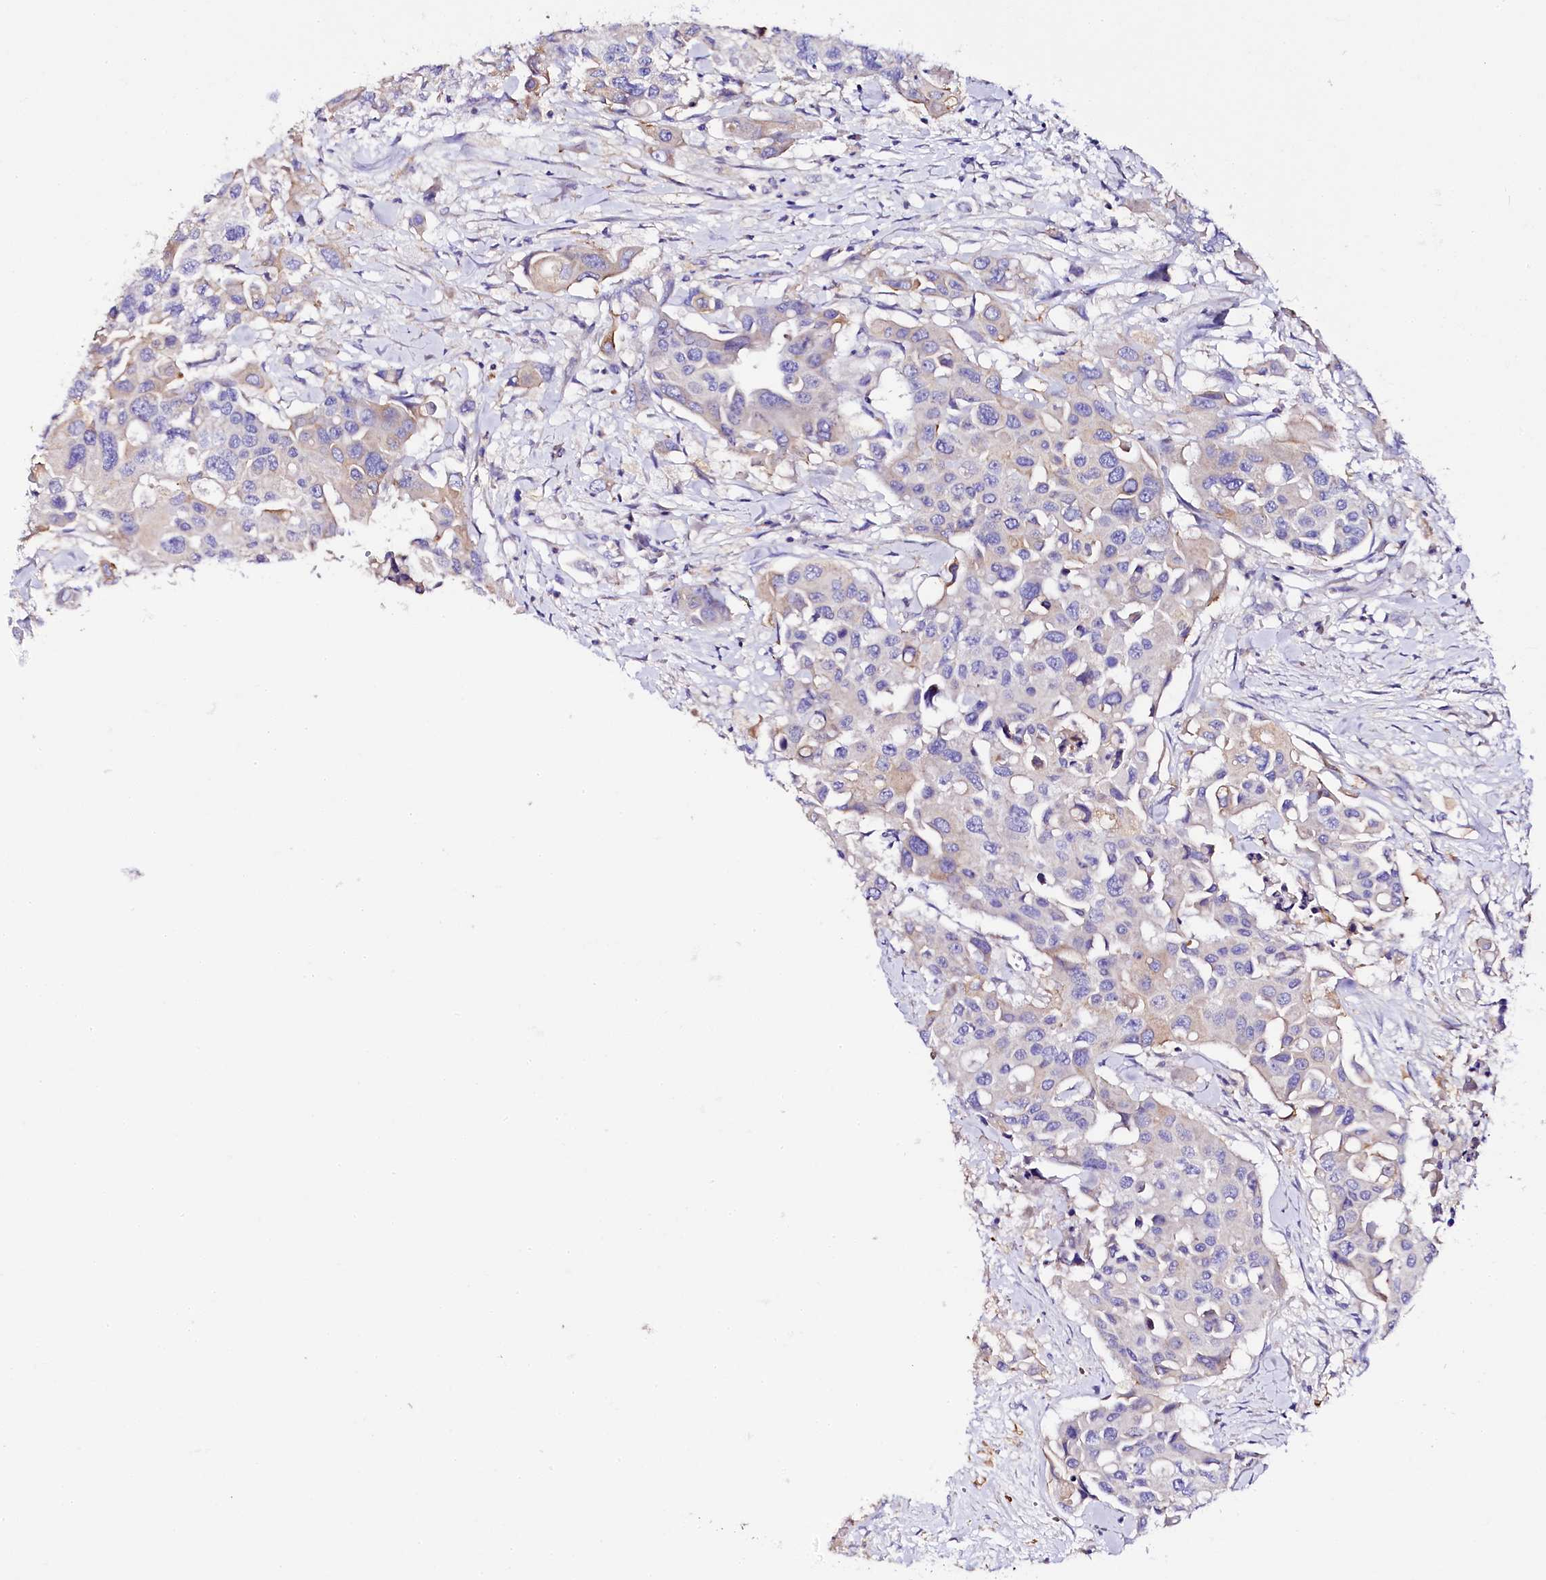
{"staining": {"intensity": "negative", "quantity": "none", "location": "none"}, "tissue": "colorectal cancer", "cell_type": "Tumor cells", "image_type": "cancer", "snomed": [{"axis": "morphology", "description": "Adenocarcinoma, NOS"}, {"axis": "topography", "description": "Colon"}], "caption": "Tumor cells show no significant protein expression in adenocarcinoma (colorectal).", "gene": "NAA16", "patient": {"sex": "male", "age": 77}}